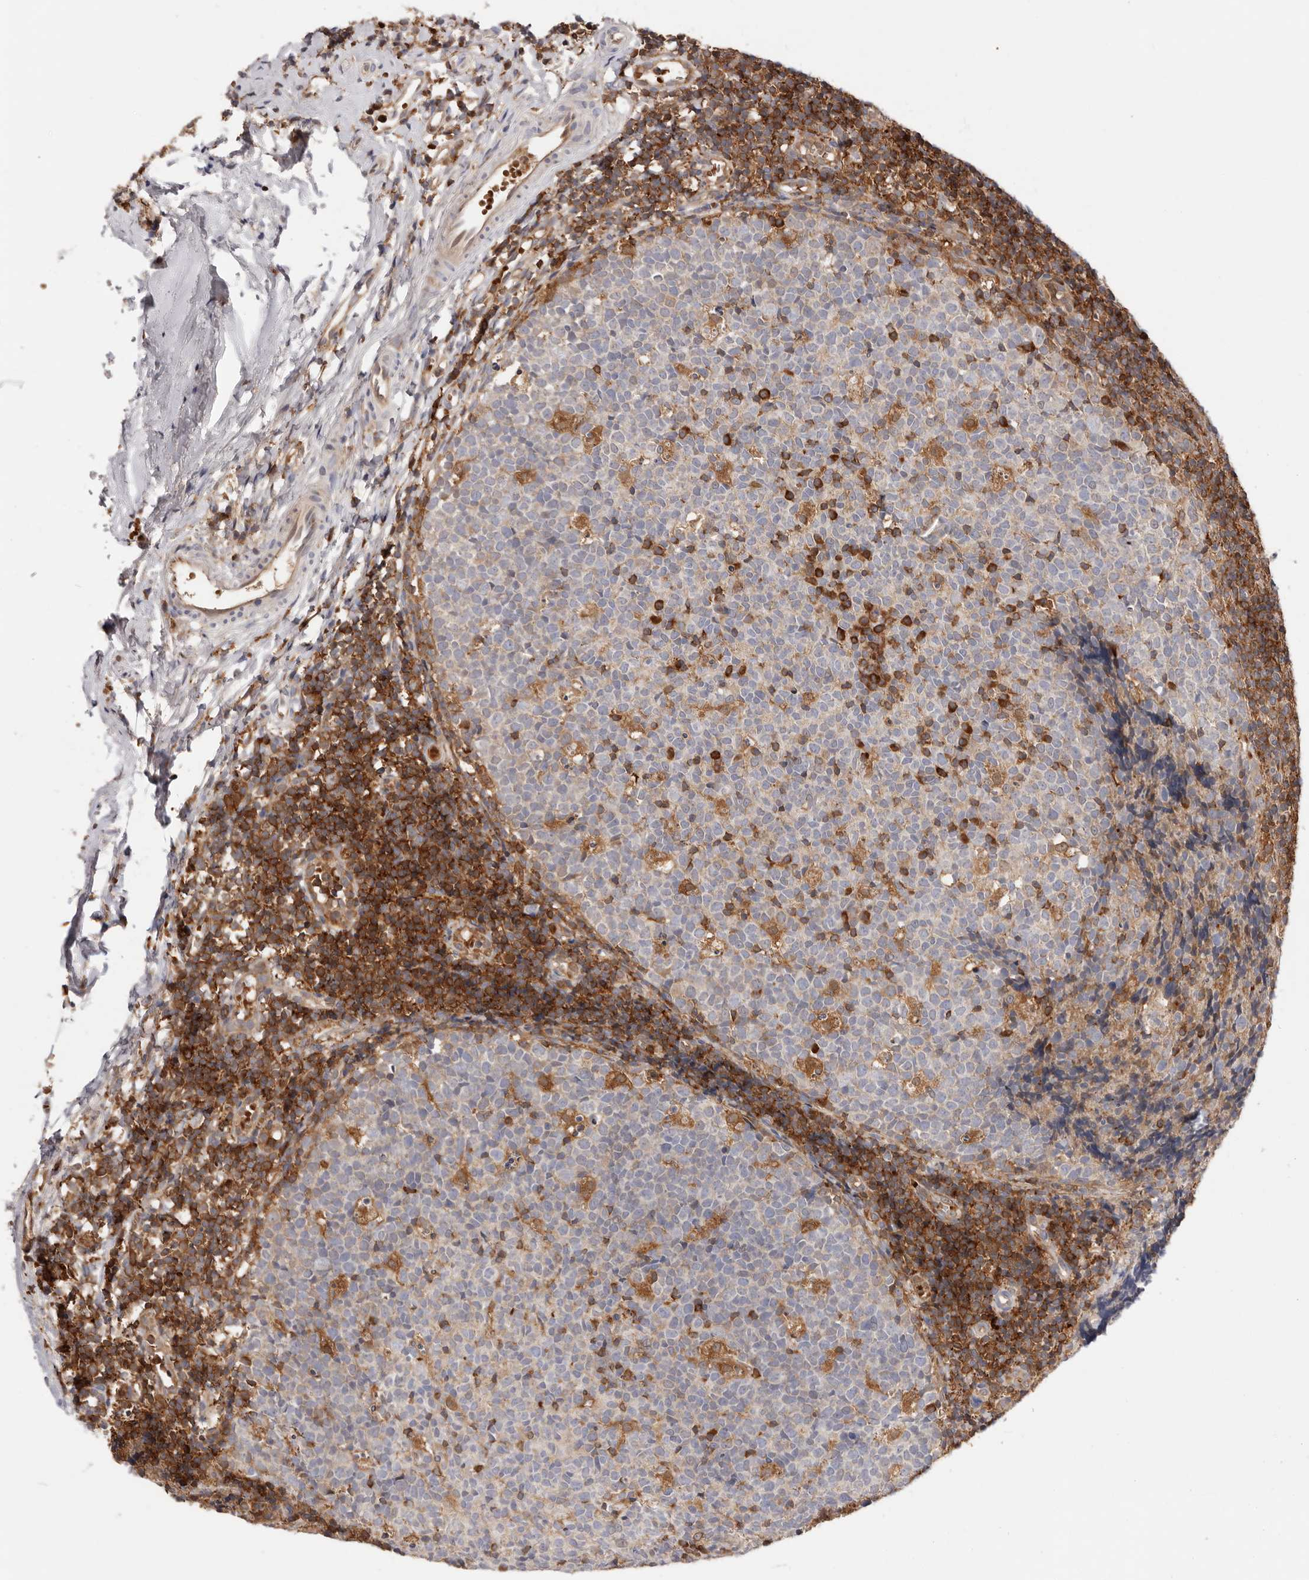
{"staining": {"intensity": "moderate", "quantity": "<25%", "location": "cytoplasmic/membranous"}, "tissue": "tonsil", "cell_type": "Germinal center cells", "image_type": "normal", "snomed": [{"axis": "morphology", "description": "Normal tissue, NOS"}, {"axis": "topography", "description": "Tonsil"}], "caption": "Immunohistochemical staining of unremarkable tonsil demonstrates moderate cytoplasmic/membranous protein positivity in approximately <25% of germinal center cells. The staining was performed using DAB, with brown indicating positive protein expression. Nuclei are stained blue with hematoxylin.", "gene": "RNF213", "patient": {"sex": "female", "age": 19}}